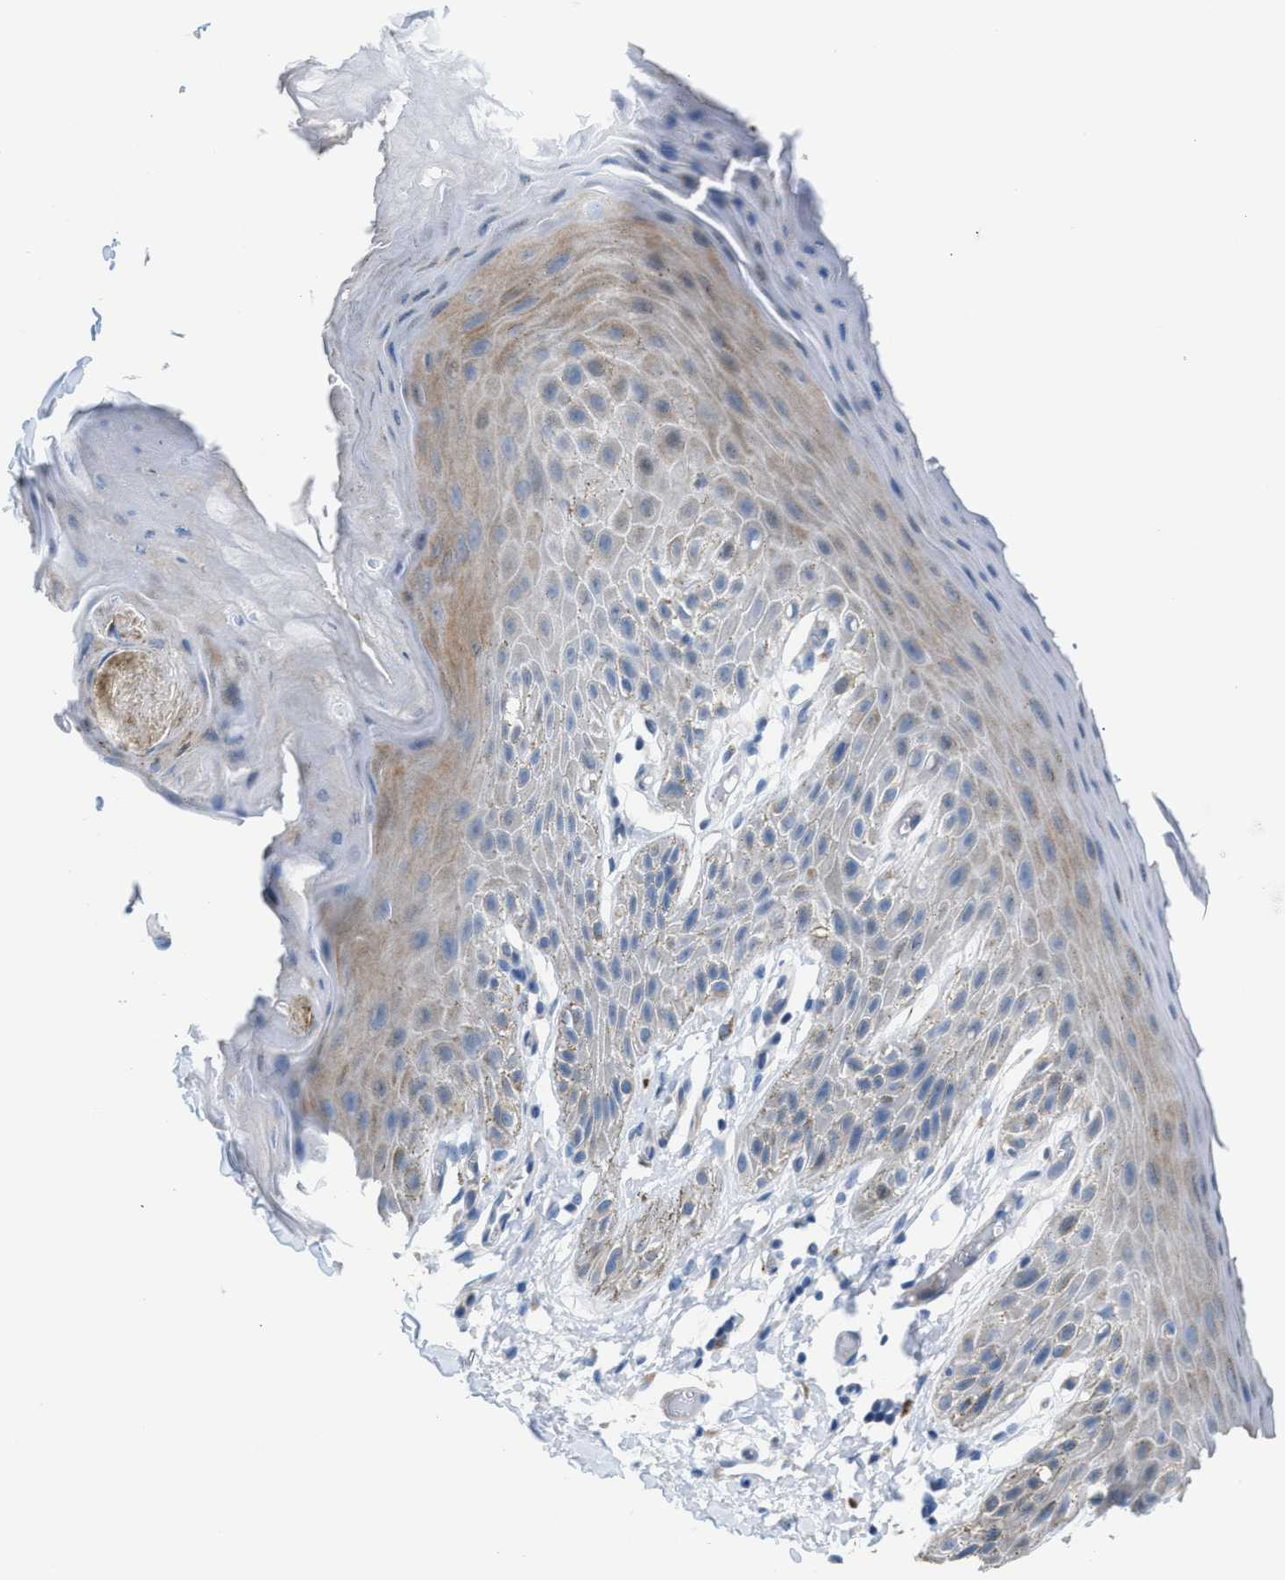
{"staining": {"intensity": "weak", "quantity": "<25%", "location": "cytoplasmic/membranous"}, "tissue": "skin", "cell_type": "Epidermal cells", "image_type": "normal", "snomed": [{"axis": "morphology", "description": "Normal tissue, NOS"}, {"axis": "topography", "description": "Anal"}], "caption": "Immunohistochemical staining of unremarkable skin reveals no significant staining in epidermal cells. (DAB immunohistochemistry (IHC), high magnification).", "gene": "MPP3", "patient": {"sex": "male", "age": 44}}